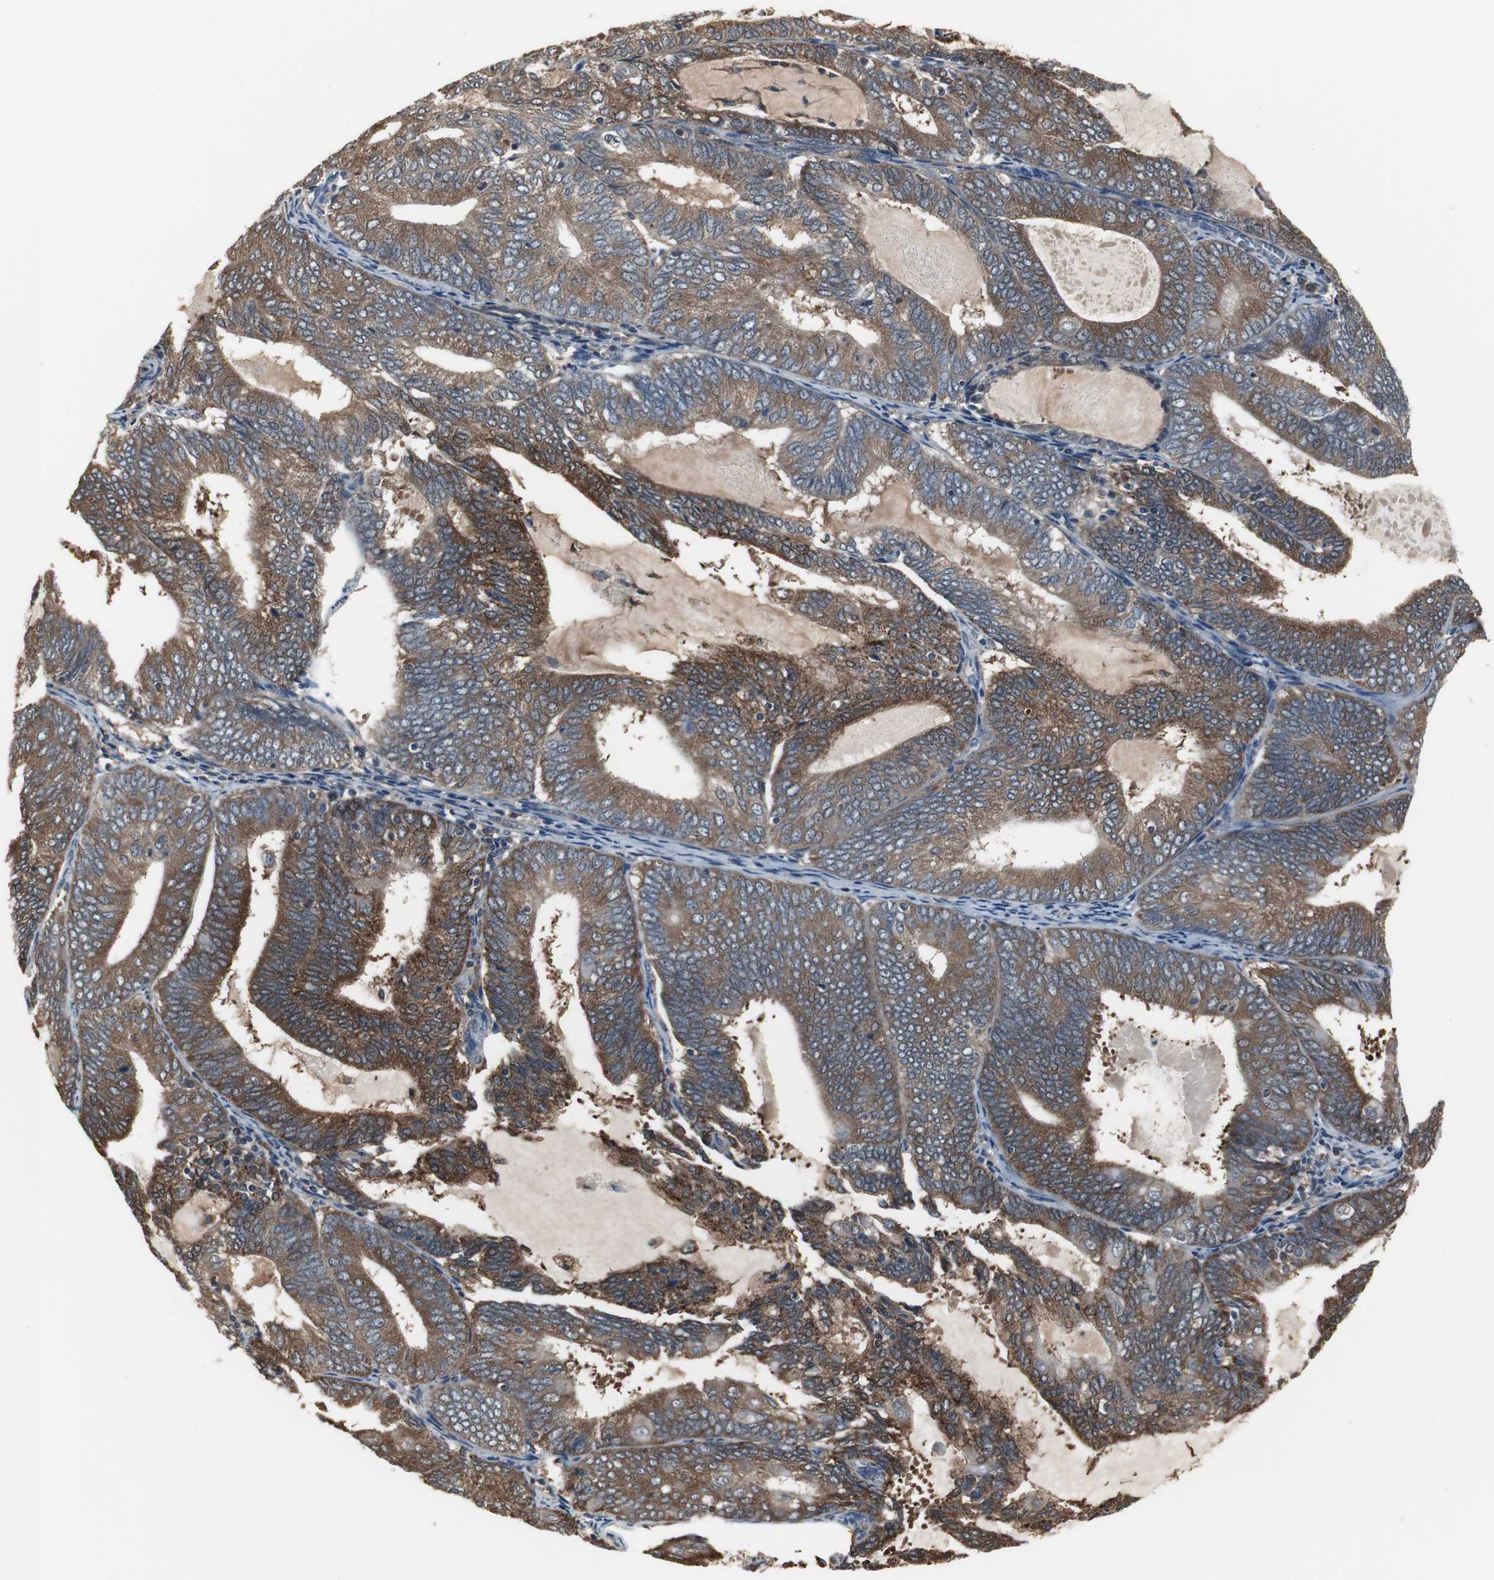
{"staining": {"intensity": "strong", "quantity": ">75%", "location": "cytoplasmic/membranous"}, "tissue": "endometrial cancer", "cell_type": "Tumor cells", "image_type": "cancer", "snomed": [{"axis": "morphology", "description": "Adenocarcinoma, NOS"}, {"axis": "topography", "description": "Endometrium"}], "caption": "Strong cytoplasmic/membranous positivity for a protein is present in about >75% of tumor cells of endometrial adenocarcinoma using IHC.", "gene": "ZSCAN22", "patient": {"sex": "female", "age": 81}}